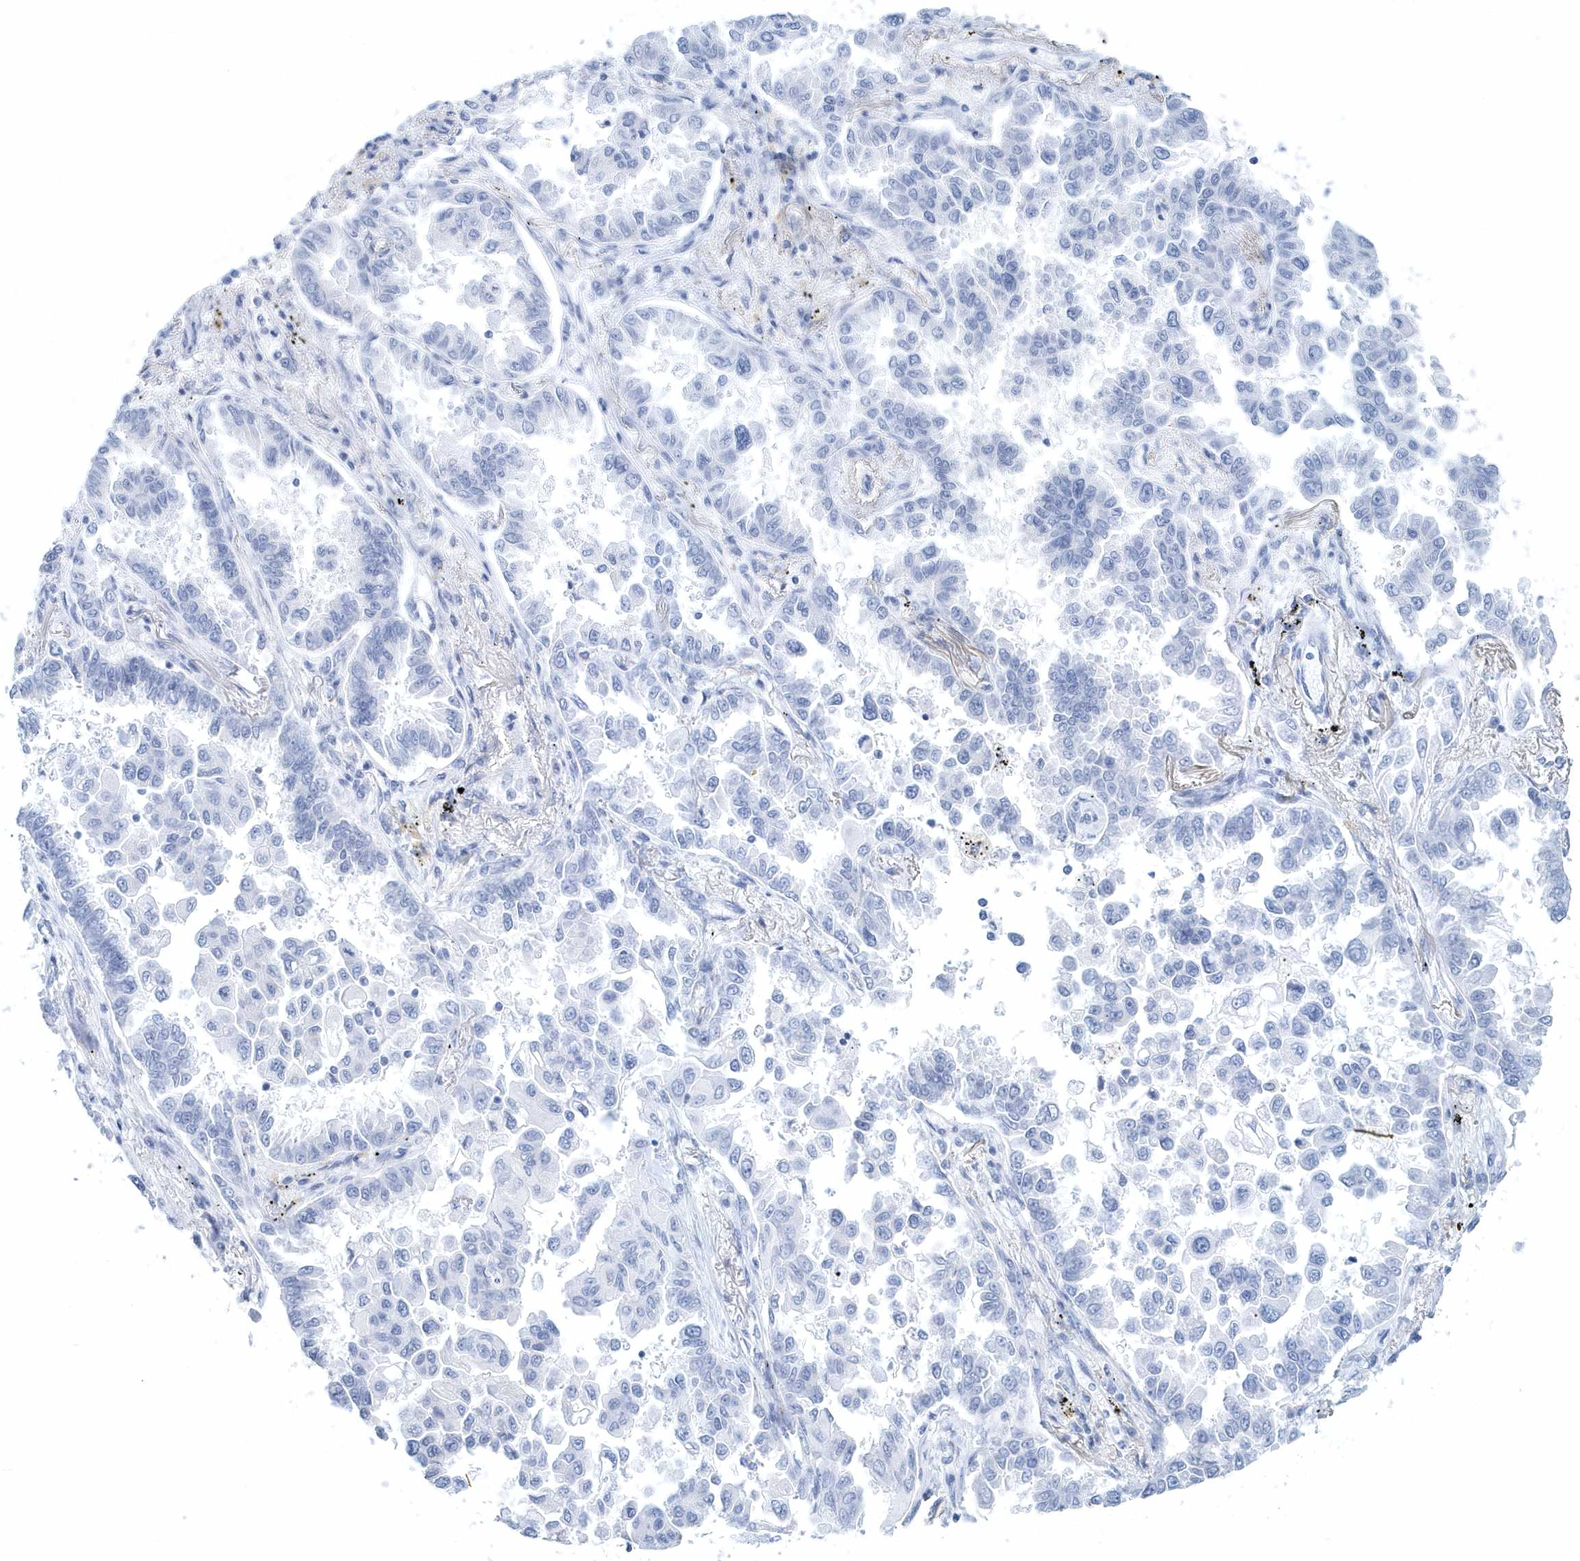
{"staining": {"intensity": "negative", "quantity": "none", "location": "none"}, "tissue": "lung cancer", "cell_type": "Tumor cells", "image_type": "cancer", "snomed": [{"axis": "morphology", "description": "Adenocarcinoma, NOS"}, {"axis": "topography", "description": "Lung"}], "caption": "Tumor cells are negative for brown protein staining in lung adenocarcinoma.", "gene": "PTPRO", "patient": {"sex": "female", "age": 67}}